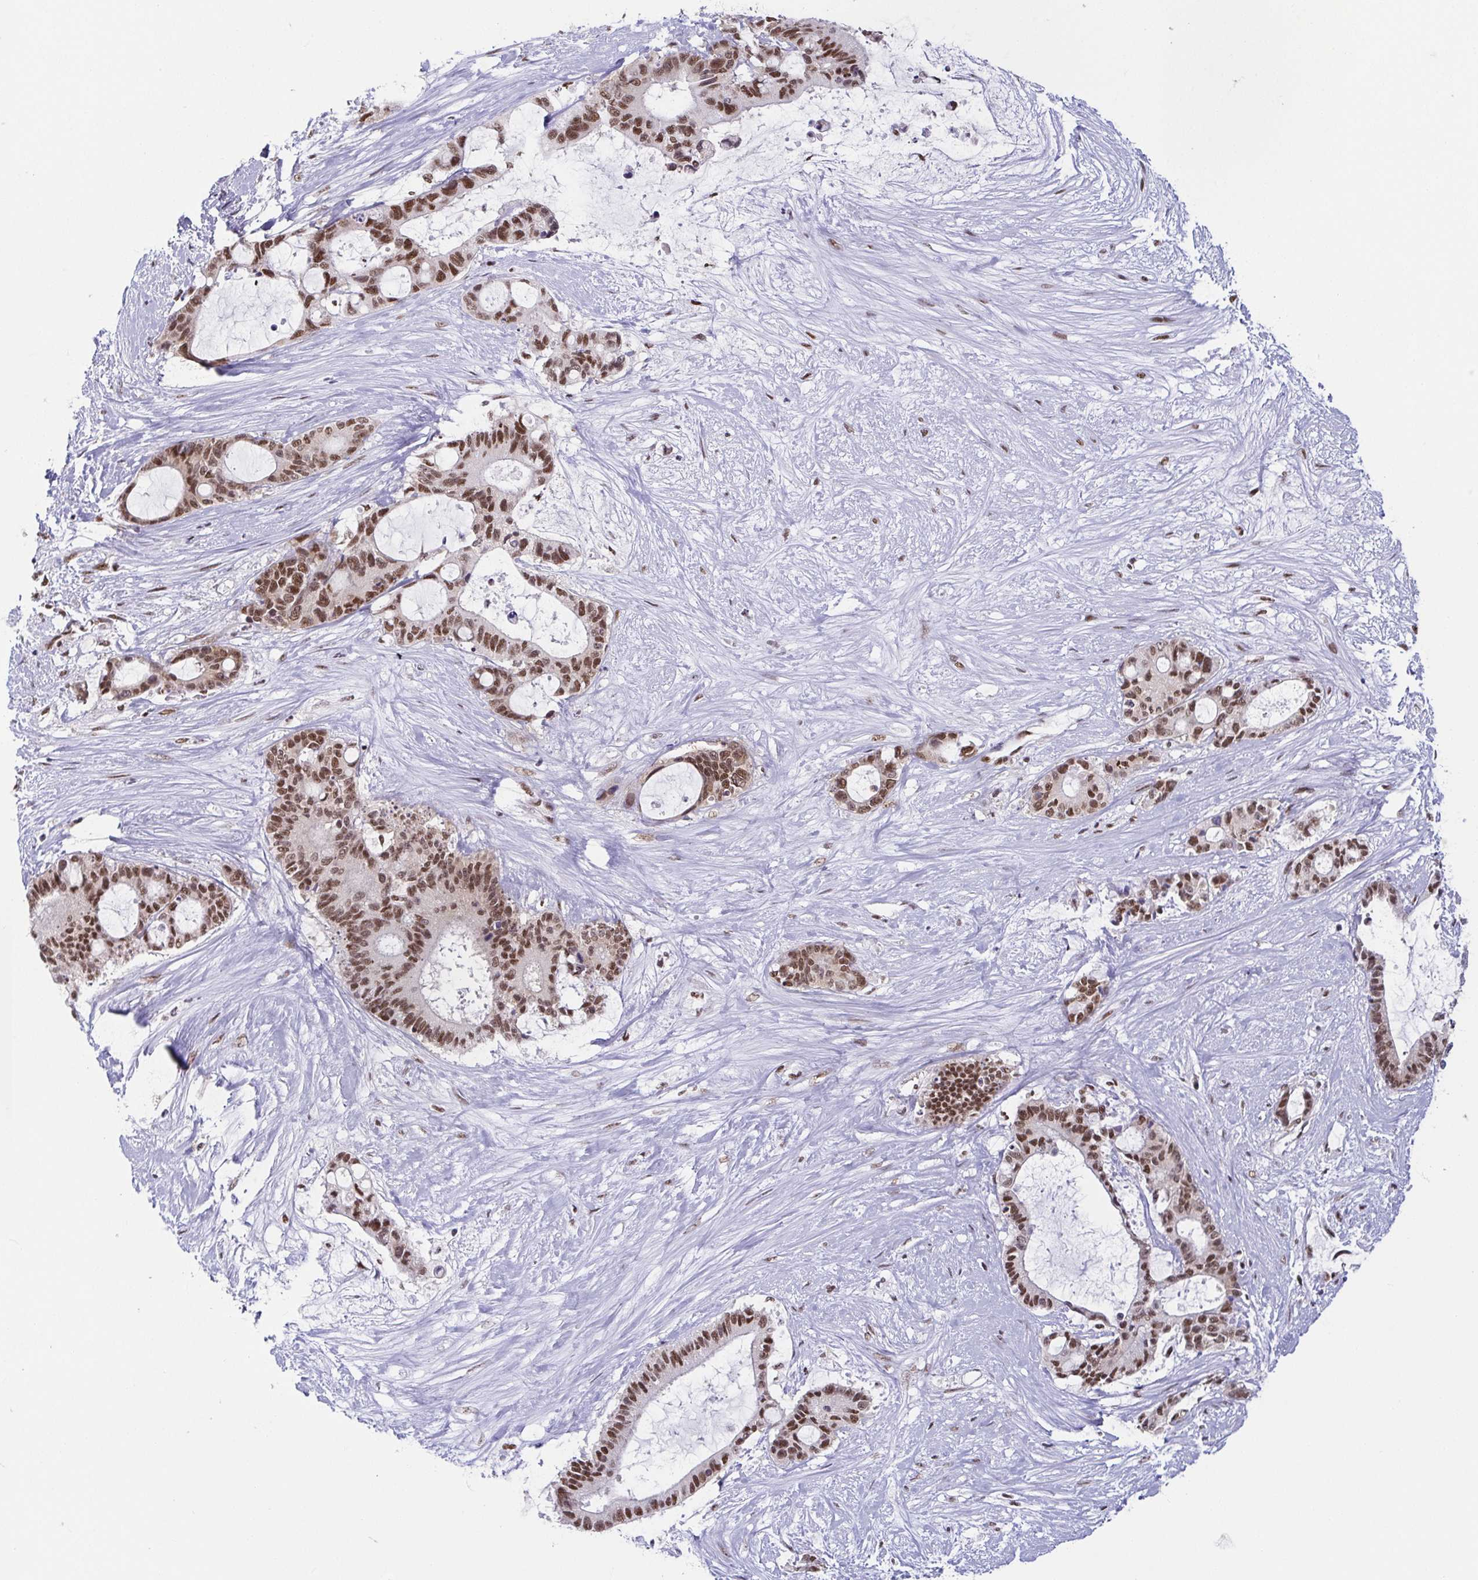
{"staining": {"intensity": "moderate", "quantity": ">75%", "location": "nuclear"}, "tissue": "liver cancer", "cell_type": "Tumor cells", "image_type": "cancer", "snomed": [{"axis": "morphology", "description": "Normal tissue, NOS"}, {"axis": "morphology", "description": "Cholangiocarcinoma"}, {"axis": "topography", "description": "Liver"}, {"axis": "topography", "description": "Peripheral nerve tissue"}], "caption": "Liver cholangiocarcinoma stained with a protein marker demonstrates moderate staining in tumor cells.", "gene": "EWSR1", "patient": {"sex": "female", "age": 73}}